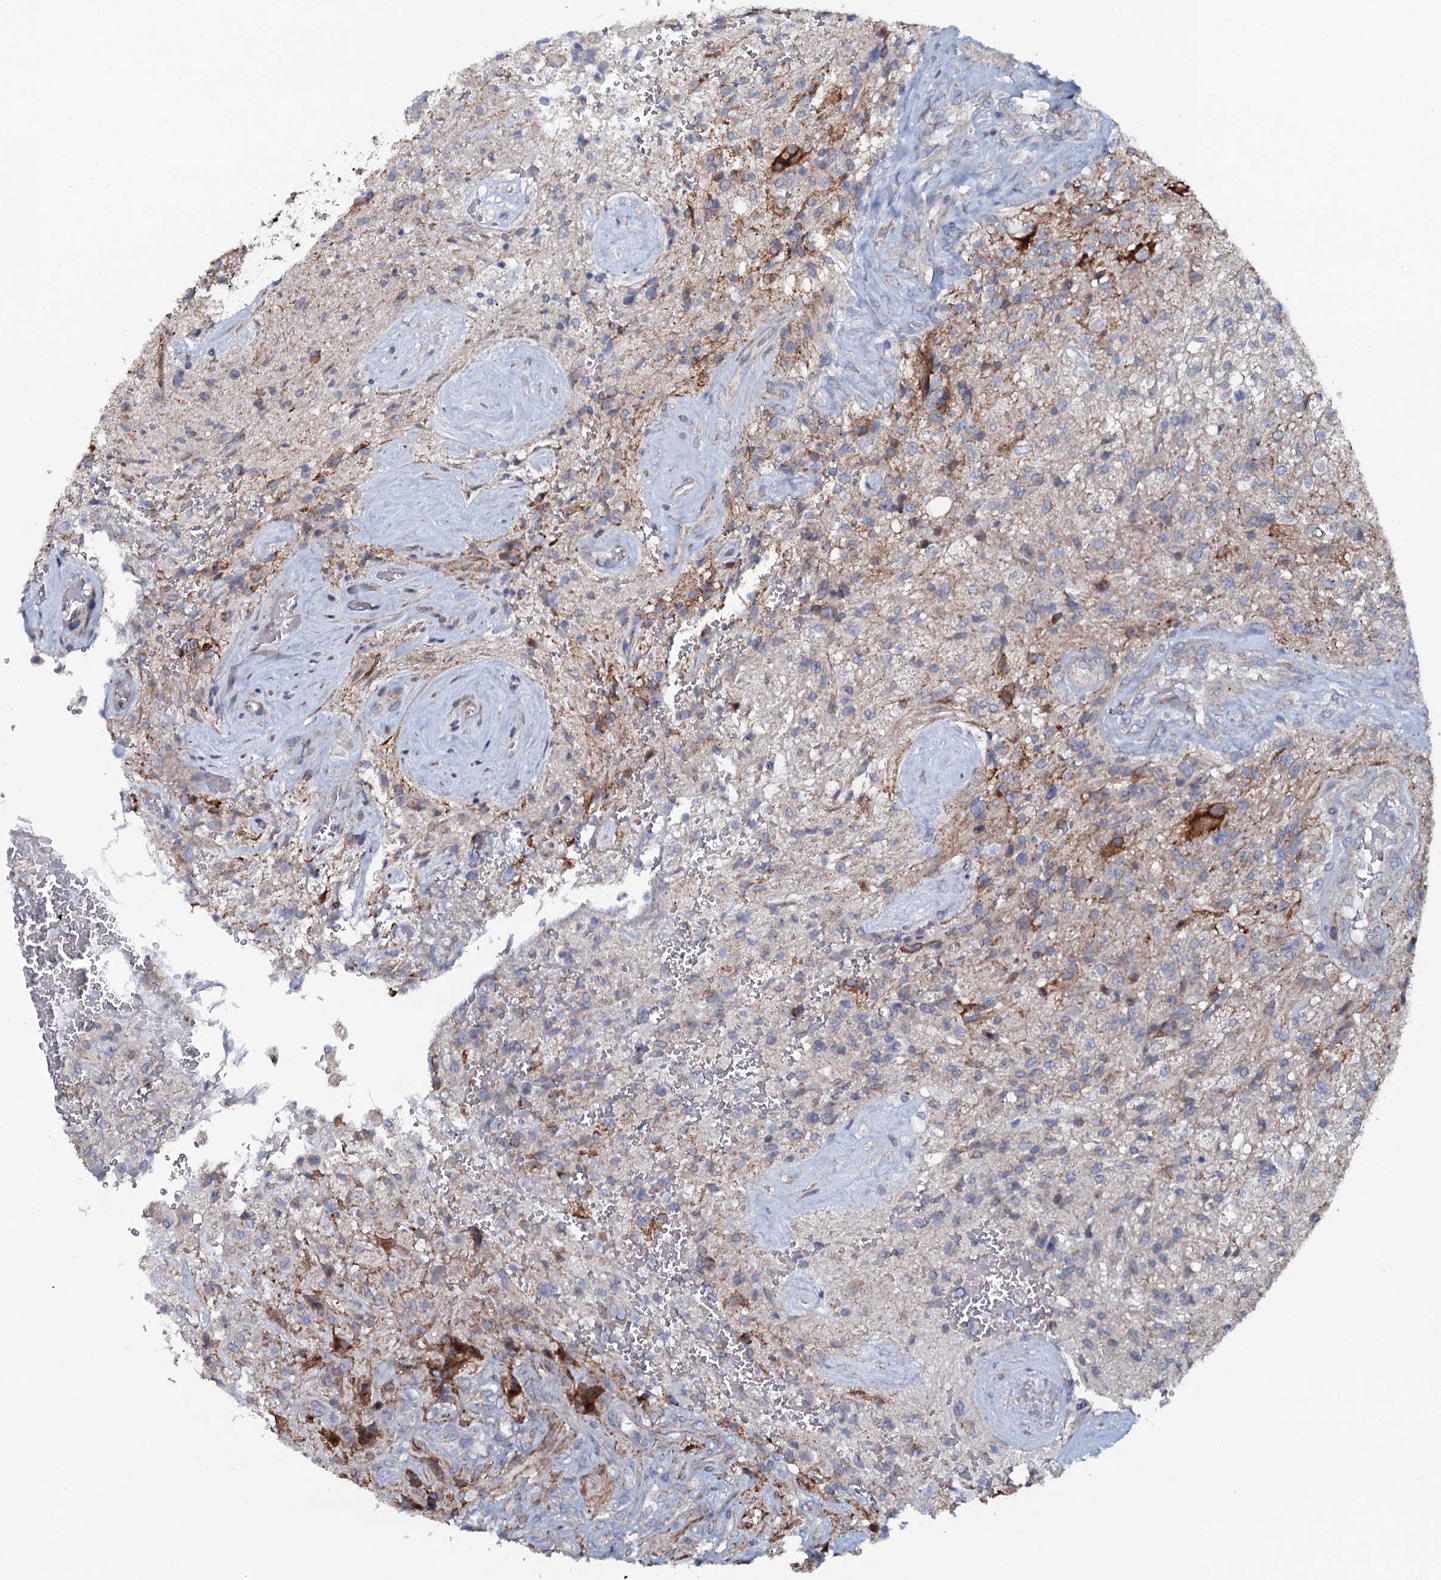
{"staining": {"intensity": "weak", "quantity": "<25%", "location": "cytoplasmic/membranous"}, "tissue": "glioma", "cell_type": "Tumor cells", "image_type": "cancer", "snomed": [{"axis": "morphology", "description": "Glioma, malignant, High grade"}, {"axis": "topography", "description": "Brain"}], "caption": "There is no significant staining in tumor cells of malignant glioma (high-grade).", "gene": "KCTD4", "patient": {"sex": "male", "age": 56}}